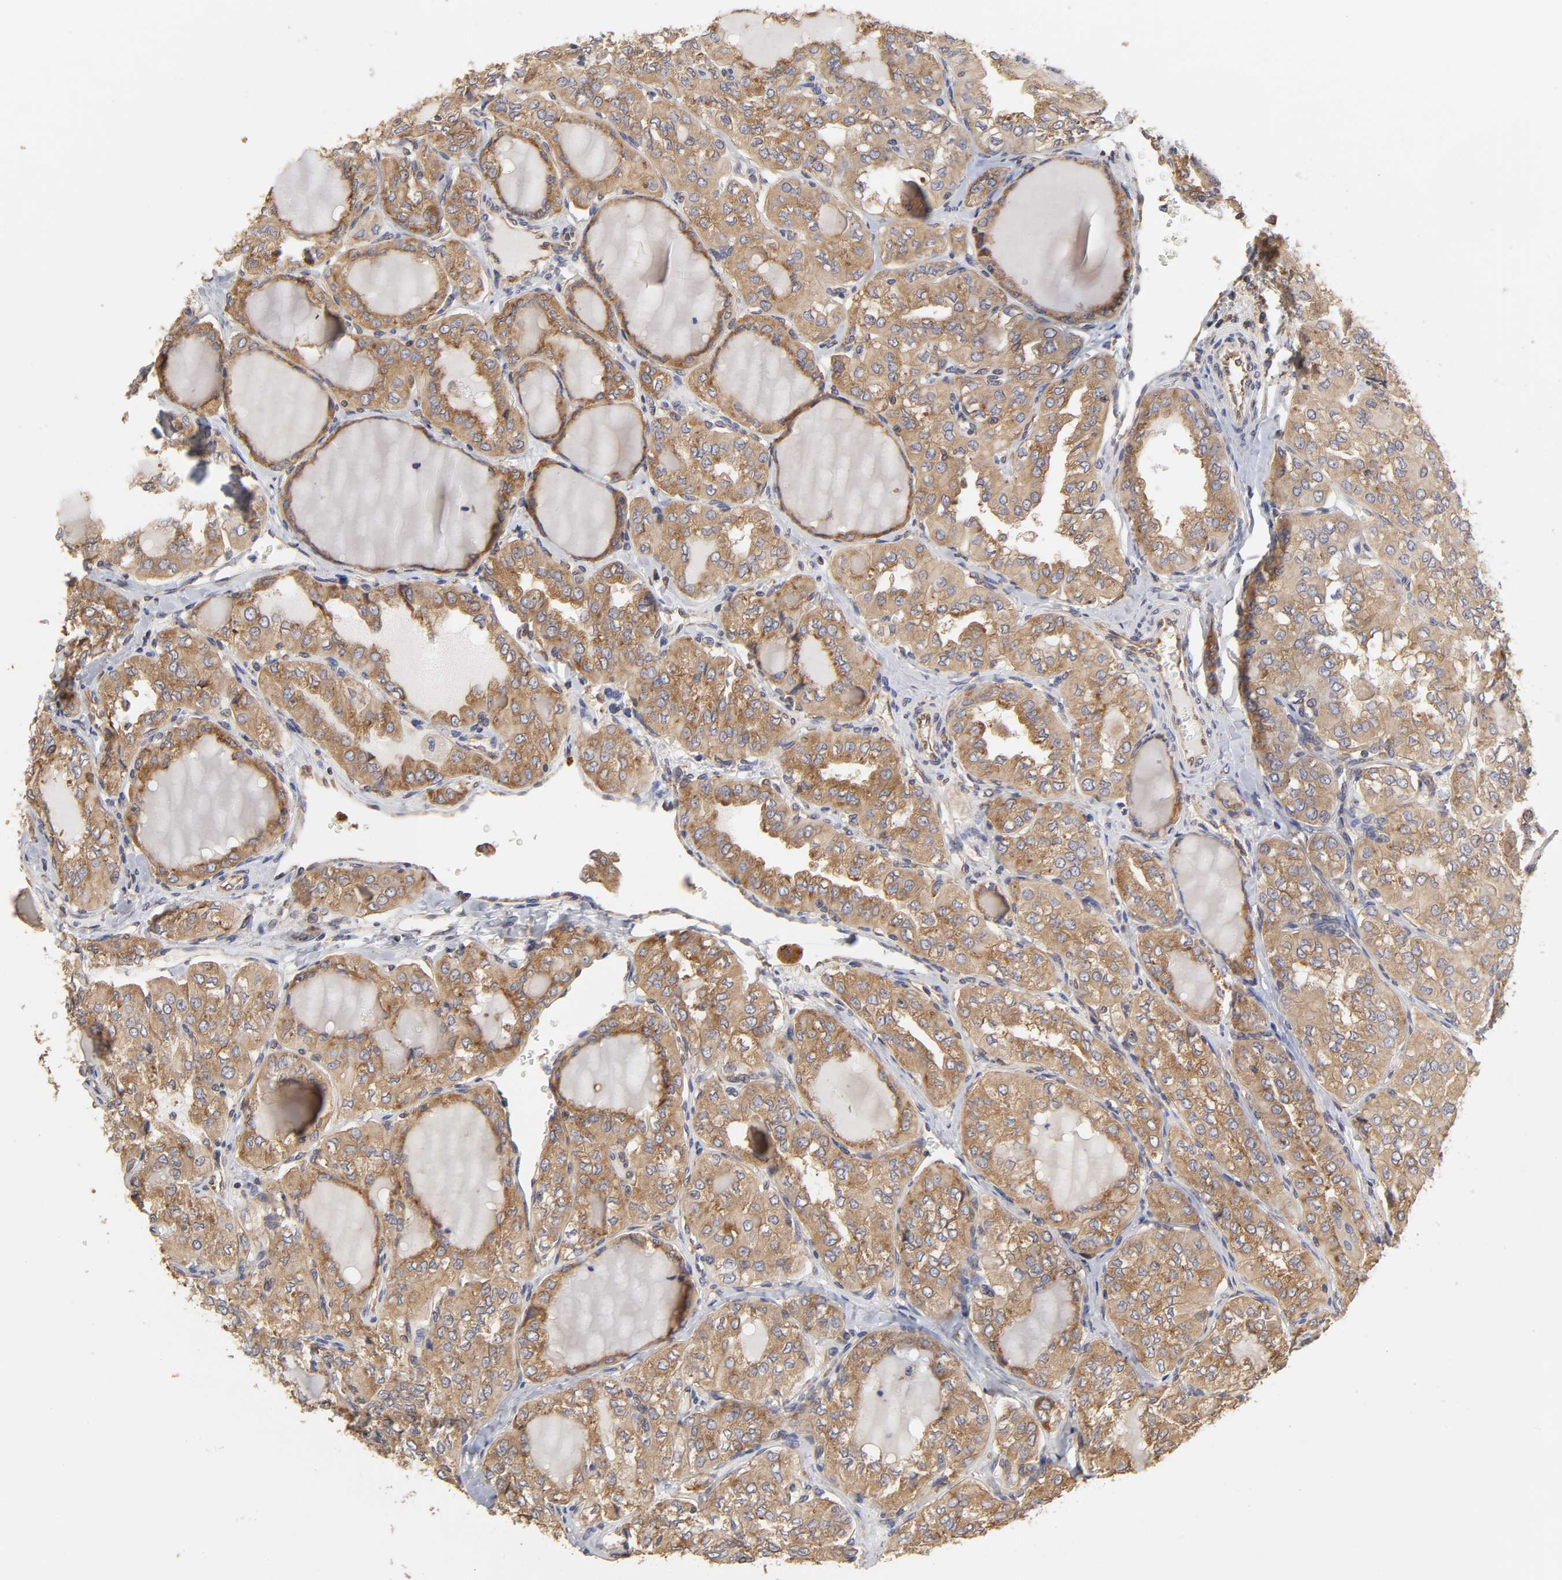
{"staining": {"intensity": "strong", "quantity": ">75%", "location": "cytoplasmic/membranous"}, "tissue": "thyroid cancer", "cell_type": "Tumor cells", "image_type": "cancer", "snomed": [{"axis": "morphology", "description": "Papillary adenocarcinoma, NOS"}, {"axis": "topography", "description": "Thyroid gland"}], "caption": "Thyroid papillary adenocarcinoma tissue displays strong cytoplasmic/membranous staining in approximately >75% of tumor cells, visualized by immunohistochemistry. Using DAB (3,3'-diaminobenzidine) (brown) and hematoxylin (blue) stains, captured at high magnification using brightfield microscopy.", "gene": "RPL14", "patient": {"sex": "male", "age": 20}}